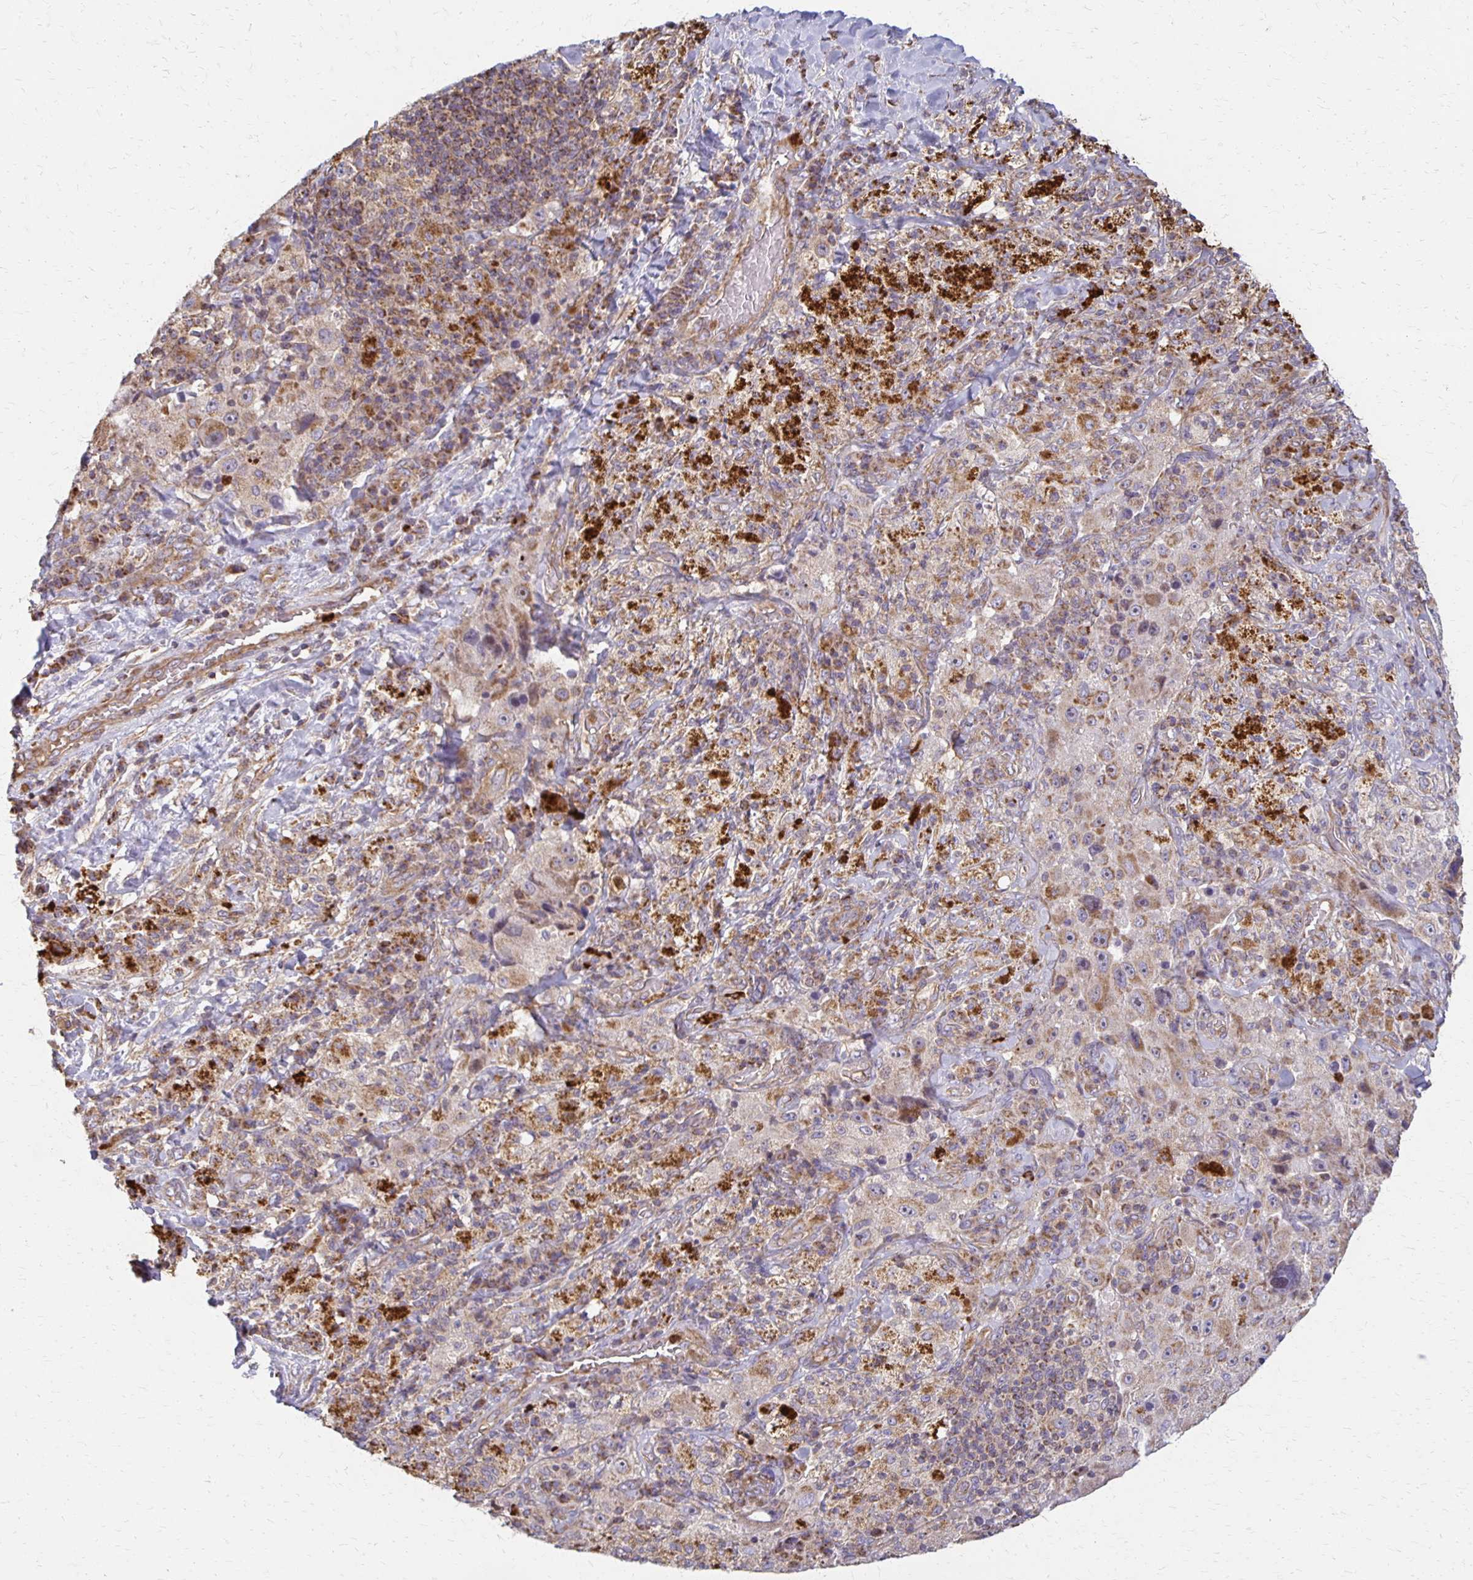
{"staining": {"intensity": "weak", "quantity": "25%-75%", "location": "cytoplasmic/membranous"}, "tissue": "melanoma", "cell_type": "Tumor cells", "image_type": "cancer", "snomed": [{"axis": "morphology", "description": "Malignant melanoma, Metastatic site"}, {"axis": "topography", "description": "Lymph node"}], "caption": "Weak cytoplasmic/membranous staining is appreciated in approximately 25%-75% of tumor cells in melanoma.", "gene": "EIF4EBP2", "patient": {"sex": "male", "age": 62}}